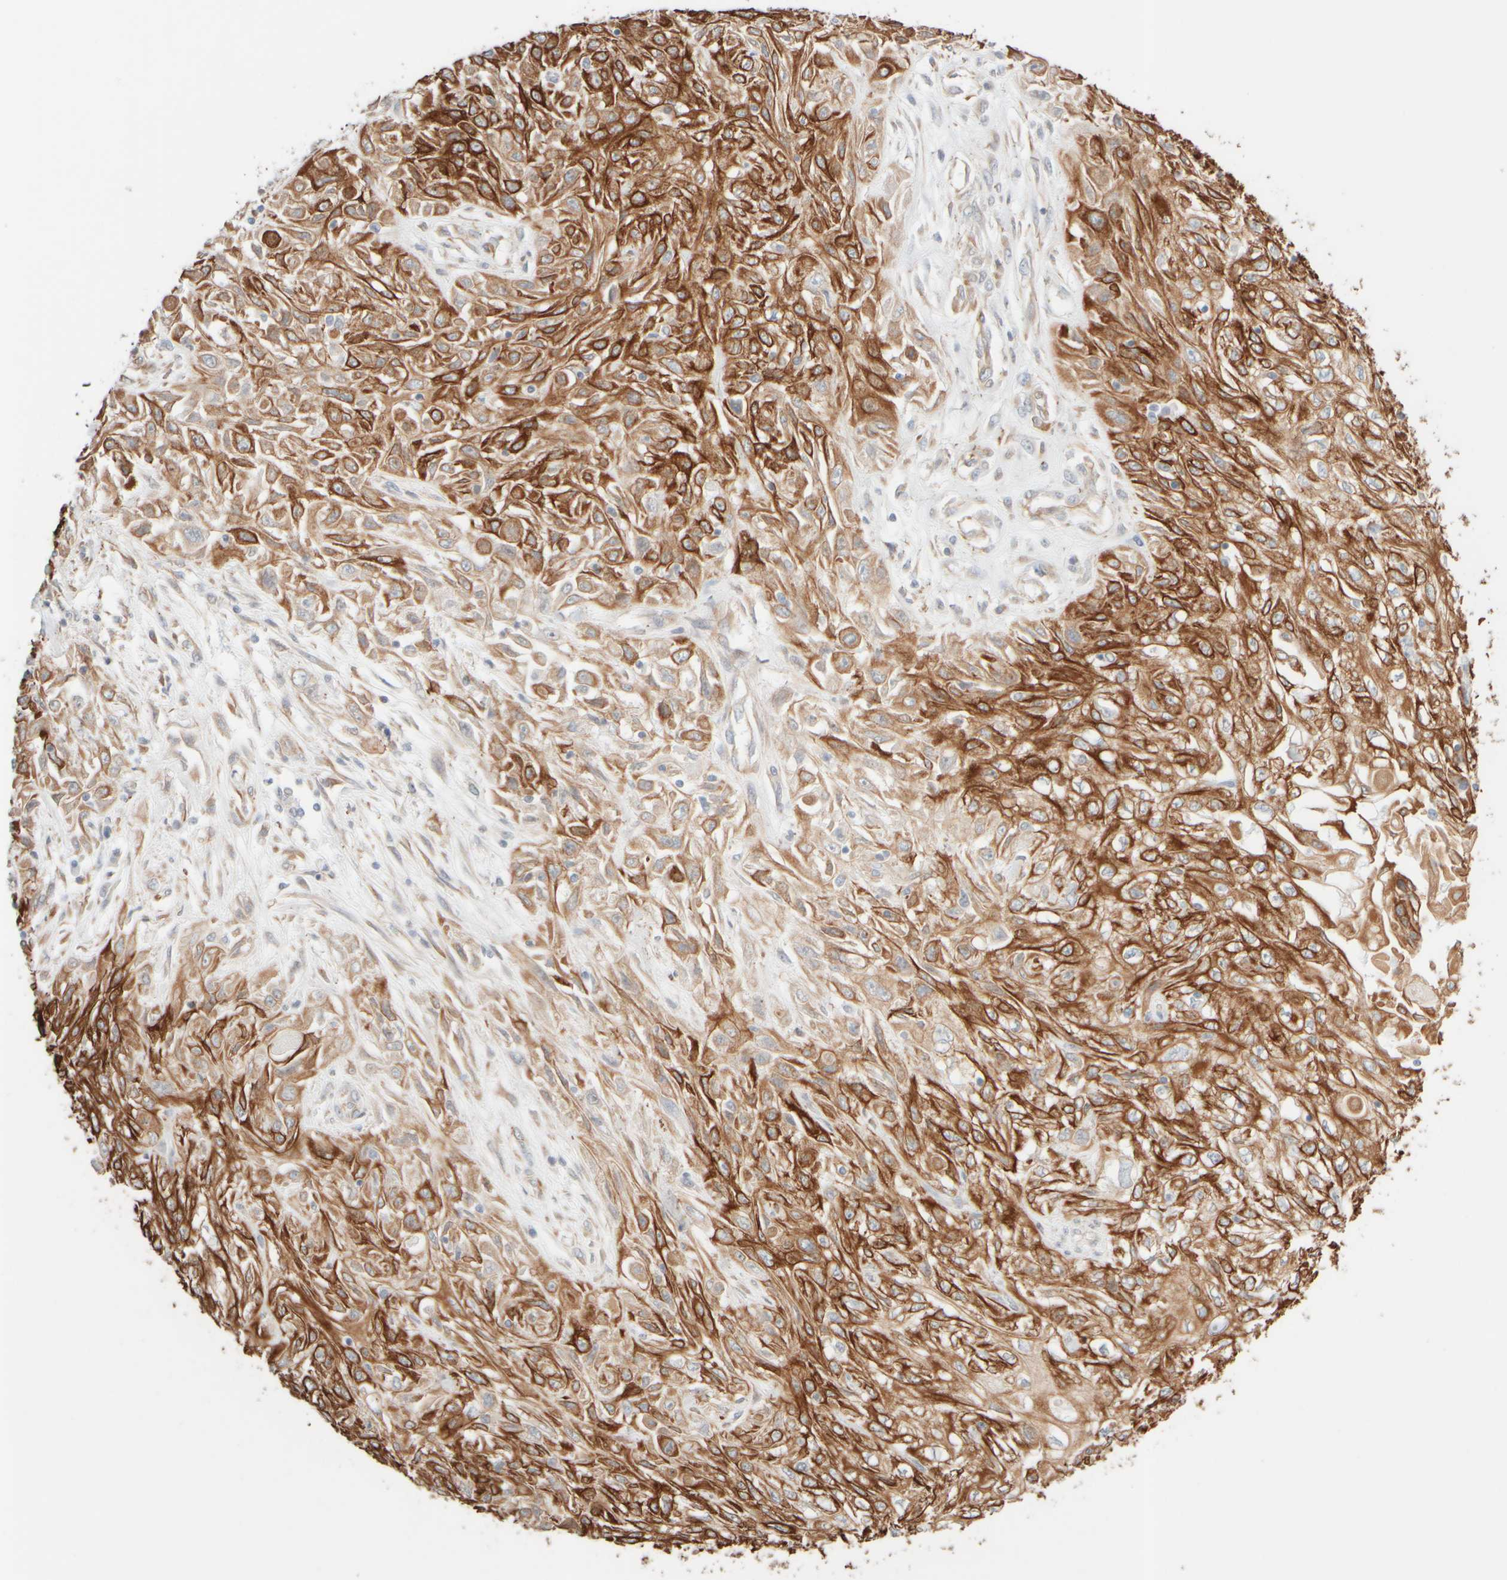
{"staining": {"intensity": "moderate", "quantity": ">75%", "location": "cytoplasmic/membranous"}, "tissue": "skin cancer", "cell_type": "Tumor cells", "image_type": "cancer", "snomed": [{"axis": "morphology", "description": "Squamous cell carcinoma, NOS"}, {"axis": "morphology", "description": "Squamous cell carcinoma, metastatic, NOS"}, {"axis": "topography", "description": "Skin"}, {"axis": "topography", "description": "Lymph node"}], "caption": "This micrograph displays immunohistochemistry (IHC) staining of human skin cancer (squamous cell carcinoma), with medium moderate cytoplasmic/membranous positivity in about >75% of tumor cells.", "gene": "KRT15", "patient": {"sex": "male", "age": 75}}